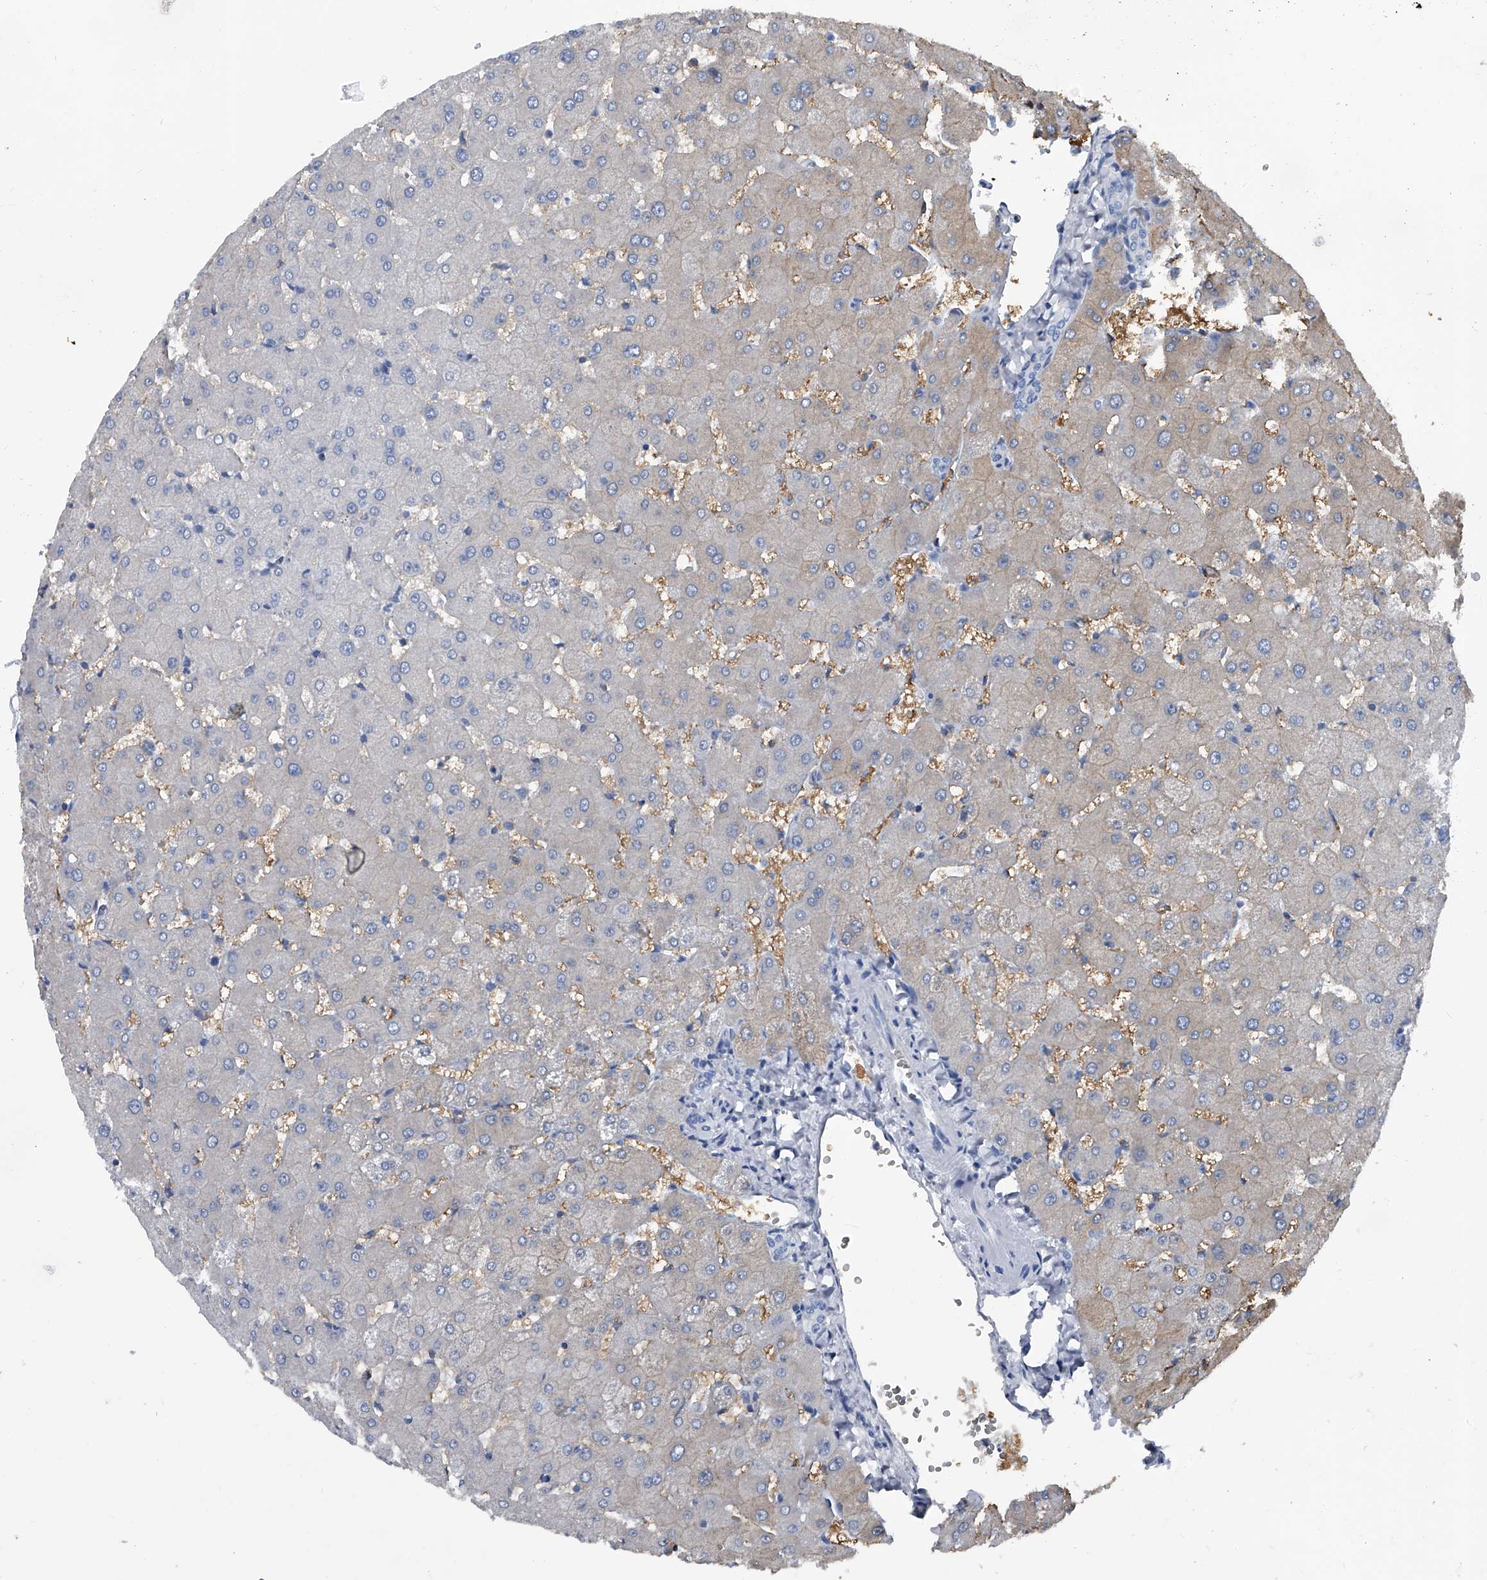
{"staining": {"intensity": "negative", "quantity": "none", "location": "none"}, "tissue": "liver", "cell_type": "Cholangiocytes", "image_type": "normal", "snomed": [{"axis": "morphology", "description": "Normal tissue, NOS"}, {"axis": "topography", "description": "Liver"}], "caption": "Liver was stained to show a protein in brown. There is no significant expression in cholangiocytes. (DAB (3,3'-diaminobenzidine) immunohistochemistry, high magnification).", "gene": "KIF13A", "patient": {"sex": "female", "age": 63}}